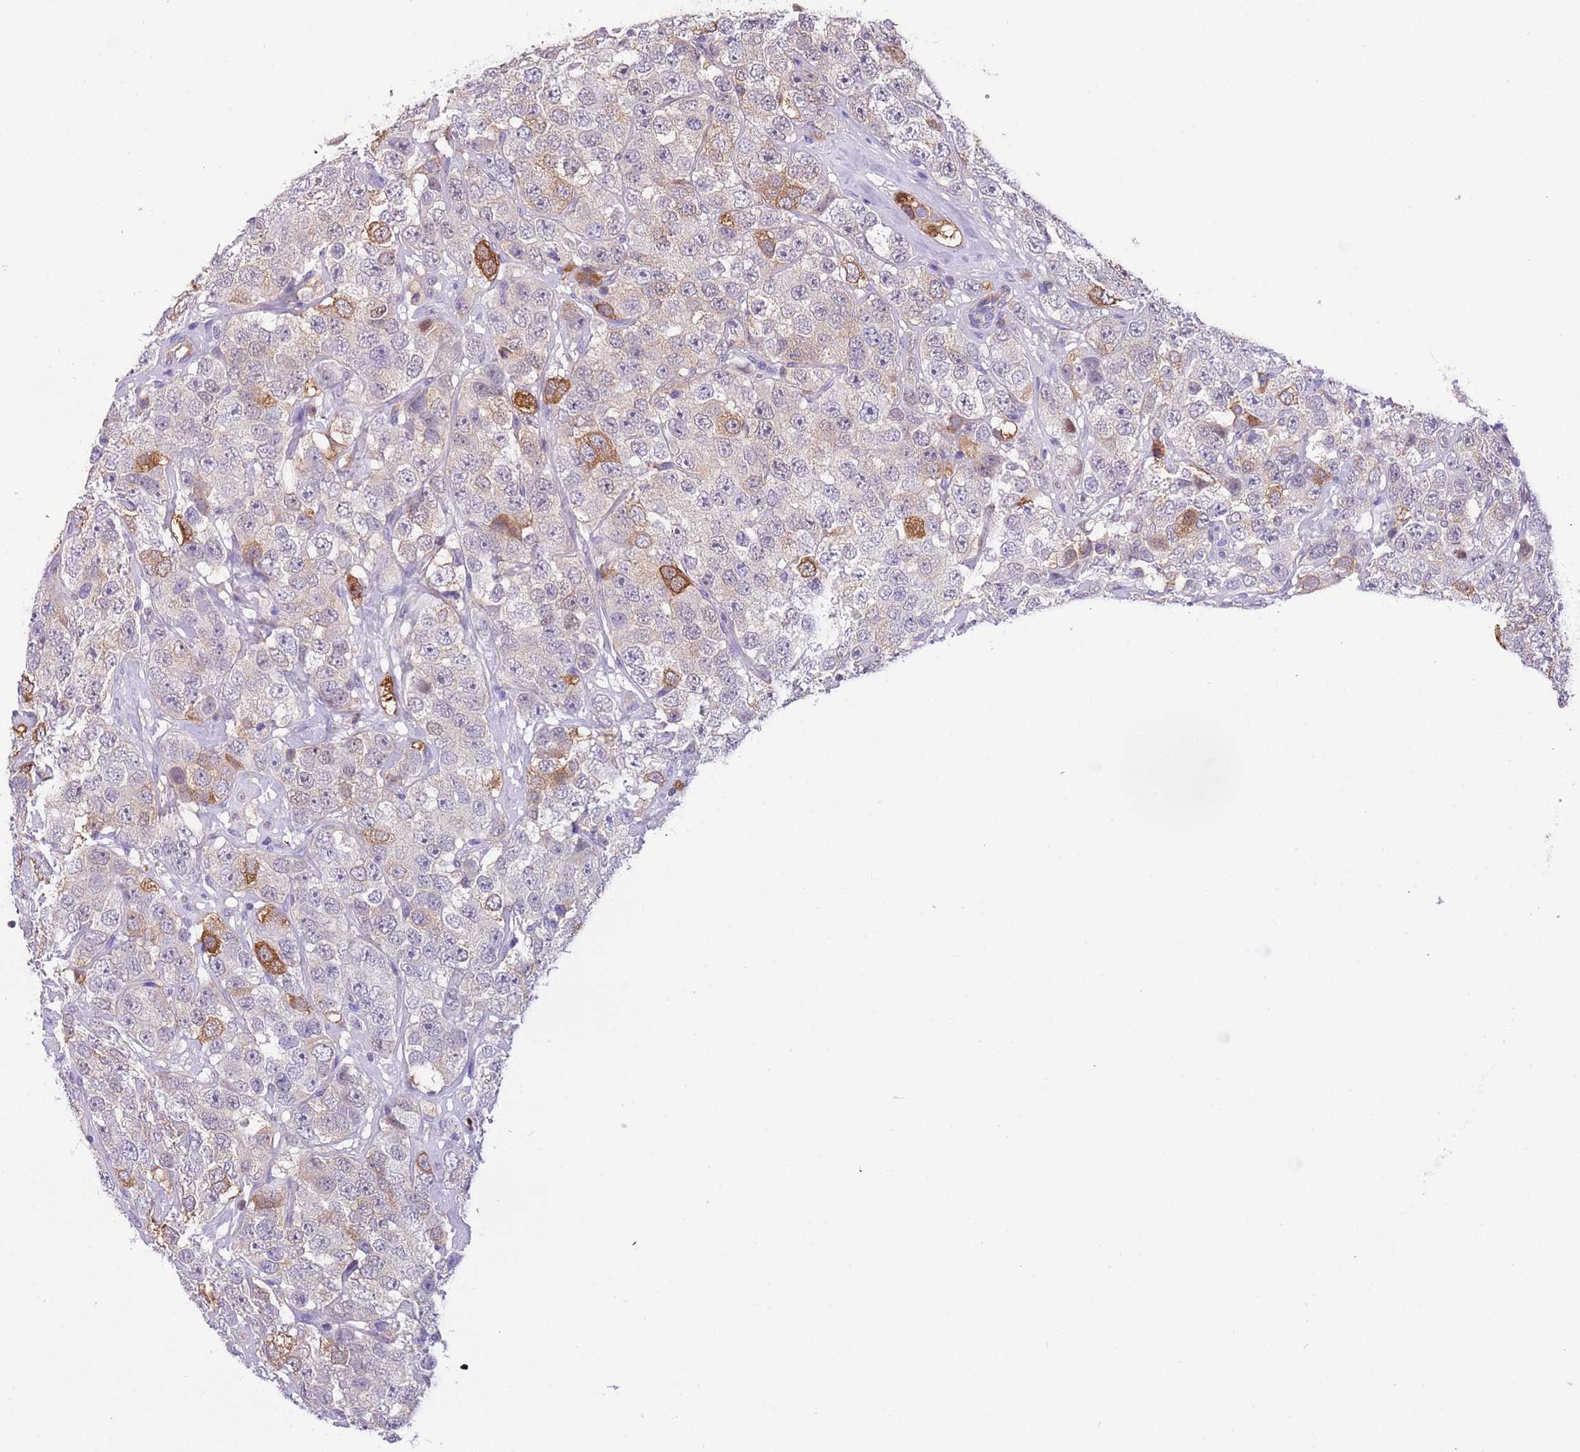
{"staining": {"intensity": "strong", "quantity": "<25%", "location": "cytoplasmic/membranous"}, "tissue": "testis cancer", "cell_type": "Tumor cells", "image_type": "cancer", "snomed": [{"axis": "morphology", "description": "Seminoma, NOS"}, {"axis": "topography", "description": "Testis"}], "caption": "An immunohistochemistry (IHC) image of tumor tissue is shown. Protein staining in brown shows strong cytoplasmic/membranous positivity in seminoma (testis) within tumor cells.", "gene": "STIP1", "patient": {"sex": "male", "age": 28}}